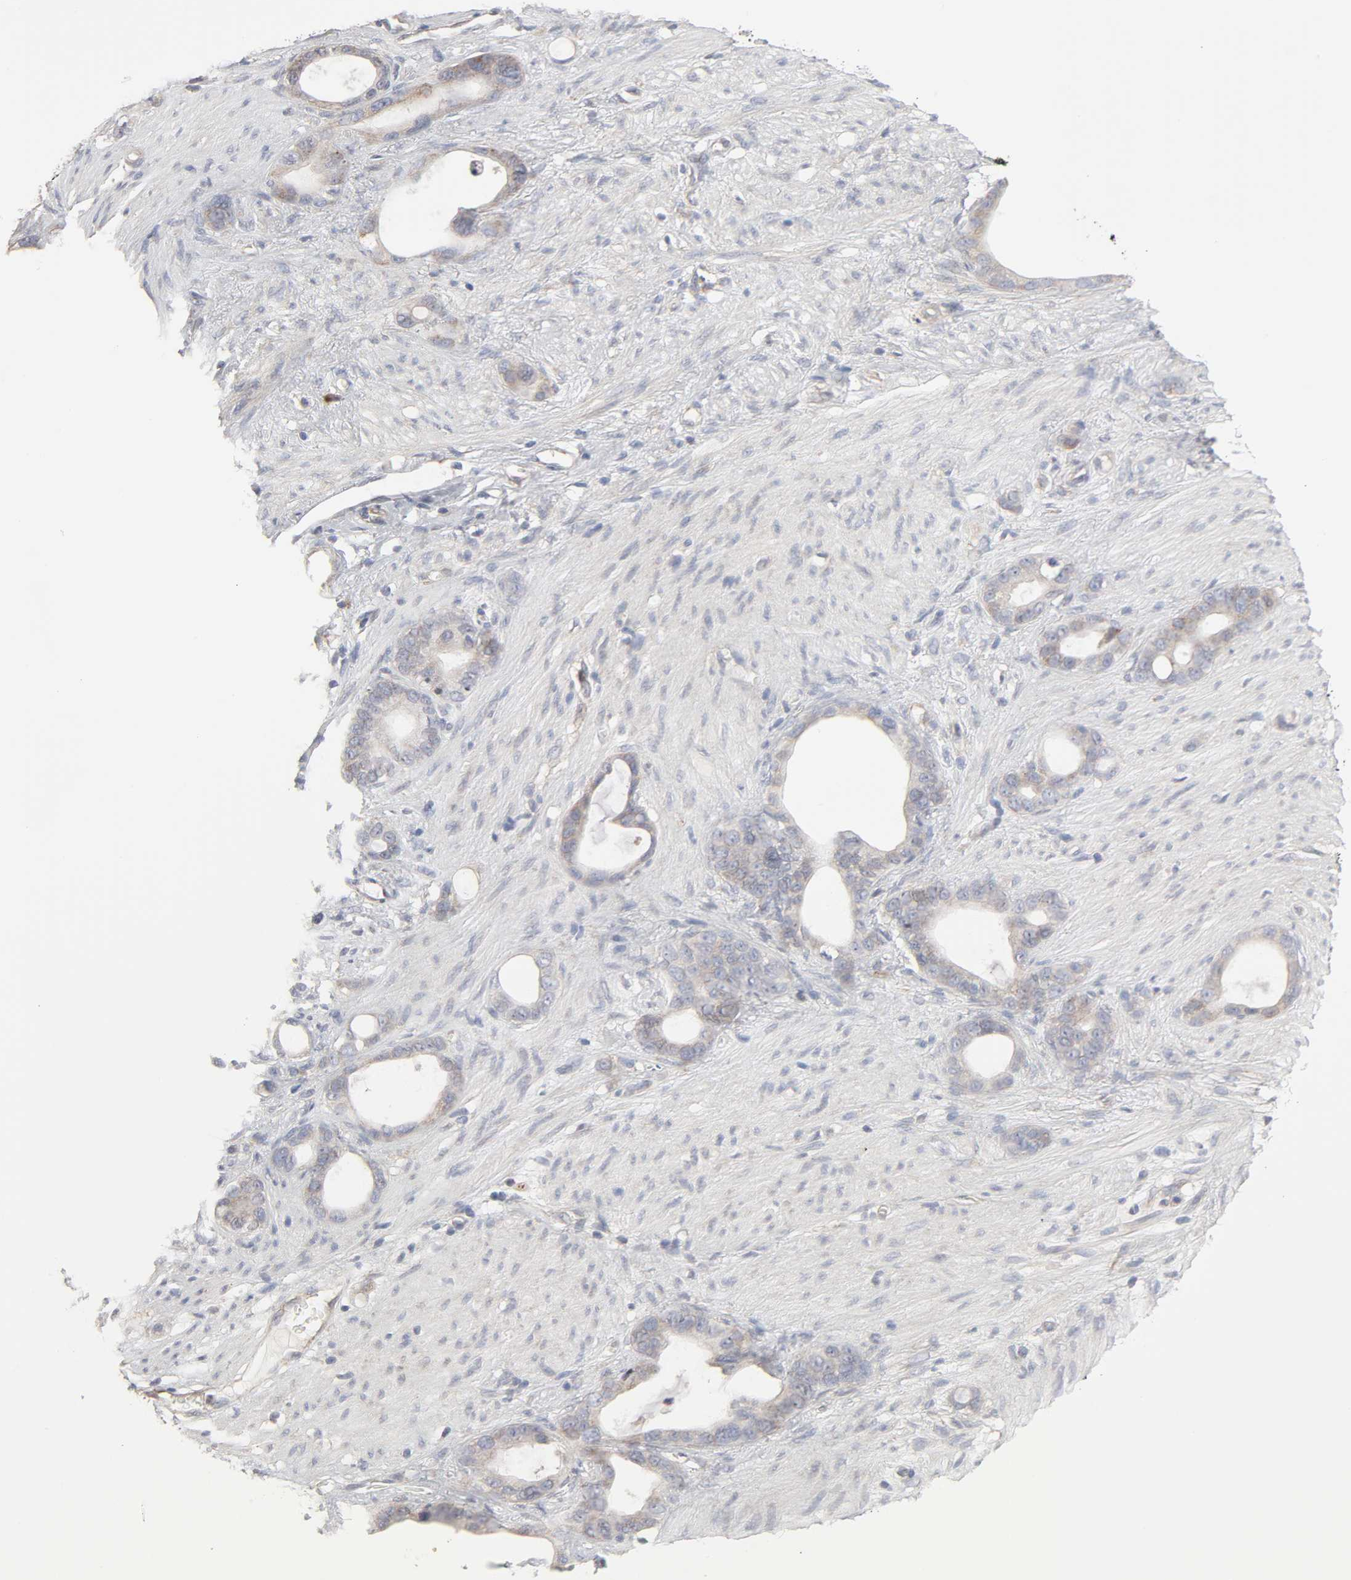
{"staining": {"intensity": "weak", "quantity": ">75%", "location": "cytoplasmic/membranous"}, "tissue": "stomach cancer", "cell_type": "Tumor cells", "image_type": "cancer", "snomed": [{"axis": "morphology", "description": "Adenocarcinoma, NOS"}, {"axis": "topography", "description": "Stomach"}], "caption": "Immunohistochemistry image of human stomach cancer (adenocarcinoma) stained for a protein (brown), which exhibits low levels of weak cytoplasmic/membranous staining in about >75% of tumor cells.", "gene": "IL4R", "patient": {"sex": "female", "age": 75}}